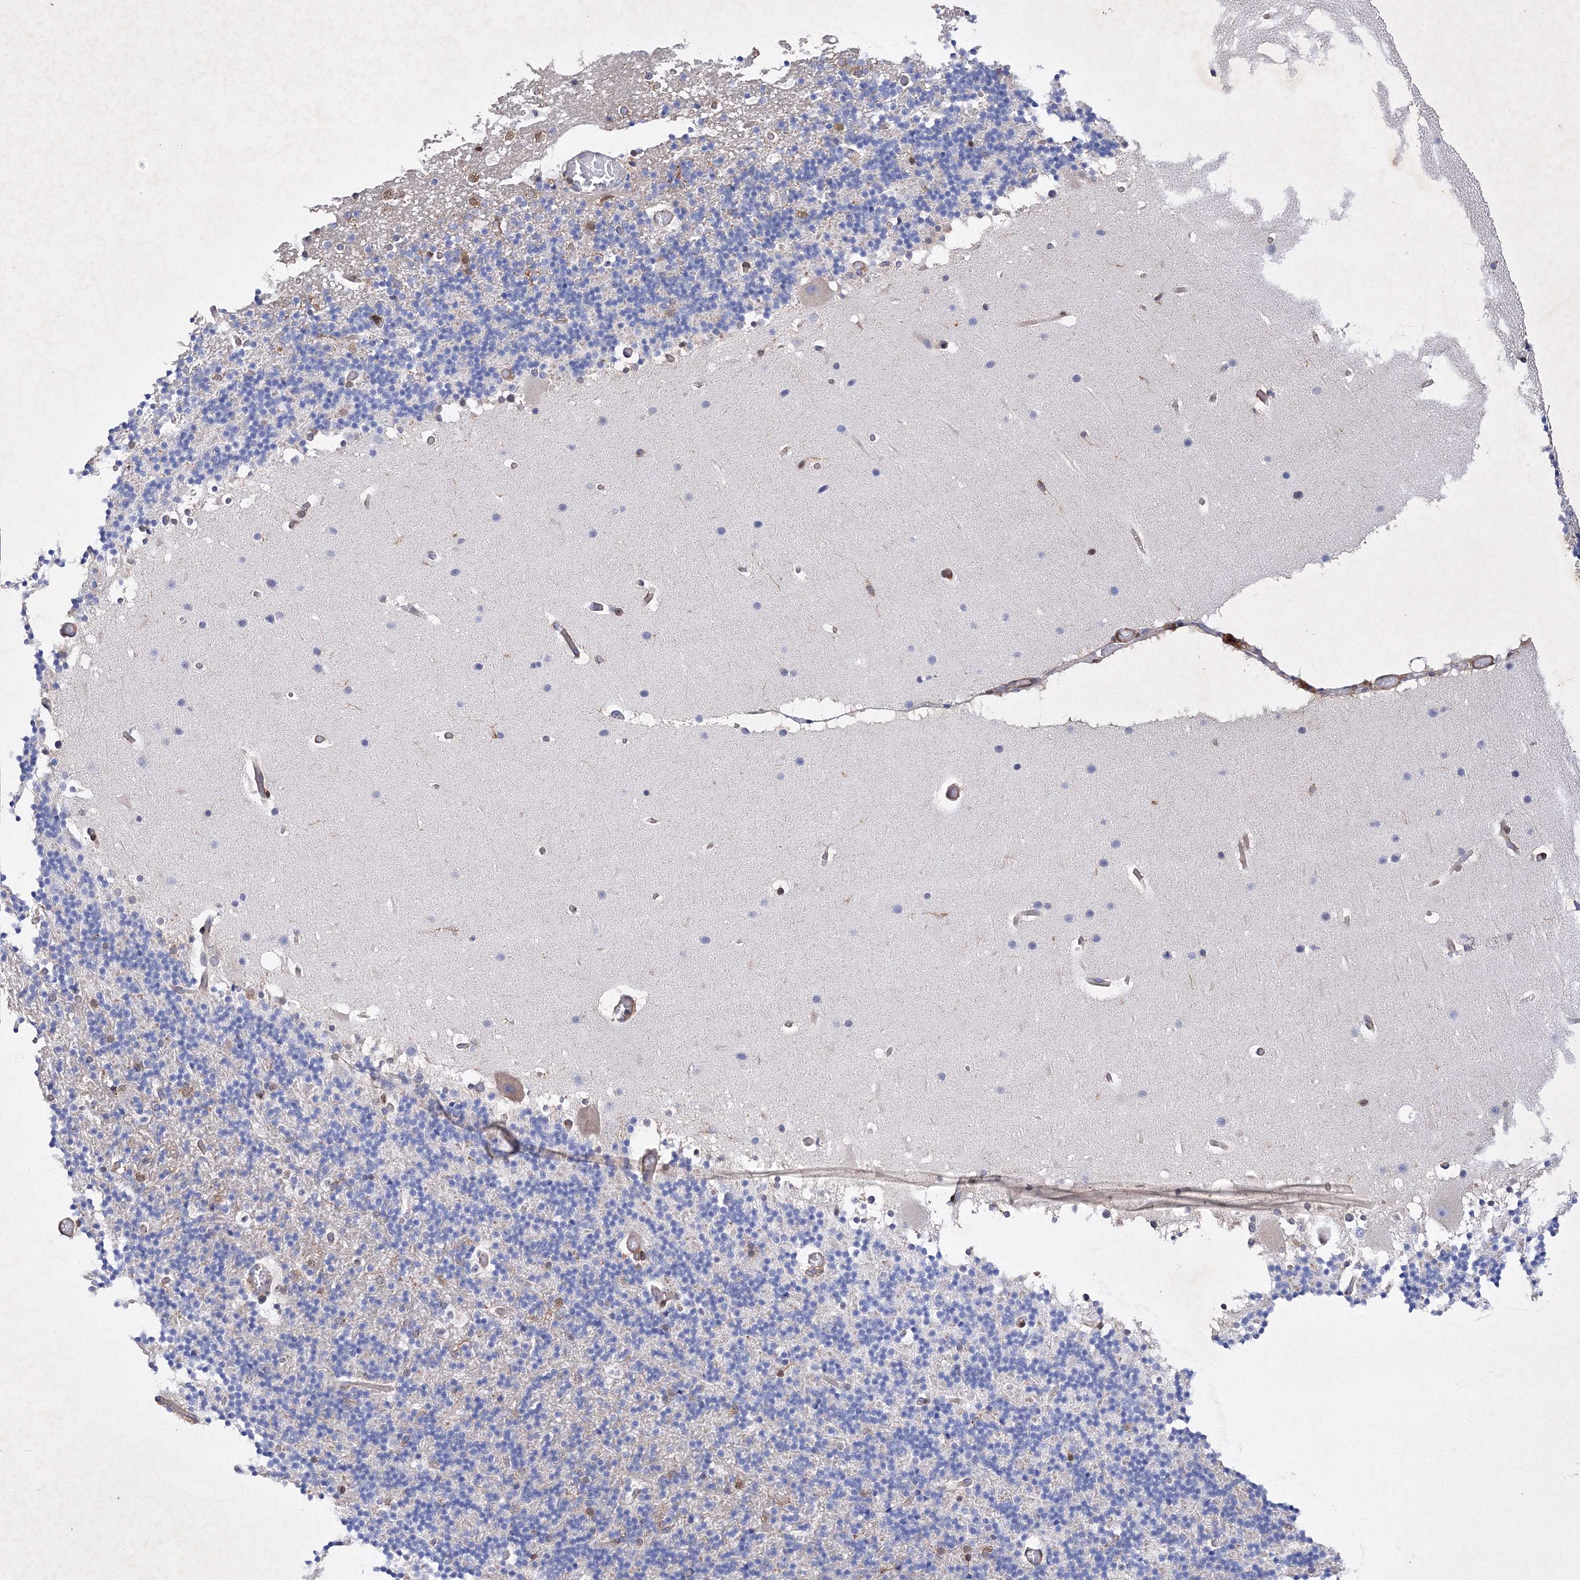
{"staining": {"intensity": "negative", "quantity": "none", "location": "none"}, "tissue": "cerebellum", "cell_type": "Cells in granular layer", "image_type": "normal", "snomed": [{"axis": "morphology", "description": "Normal tissue, NOS"}, {"axis": "topography", "description": "Cerebellum"}], "caption": "Immunohistochemistry (IHC) of benign human cerebellum demonstrates no positivity in cells in granular layer. (DAB immunohistochemistry (IHC), high magnification).", "gene": "SNX18", "patient": {"sex": "male", "age": 57}}